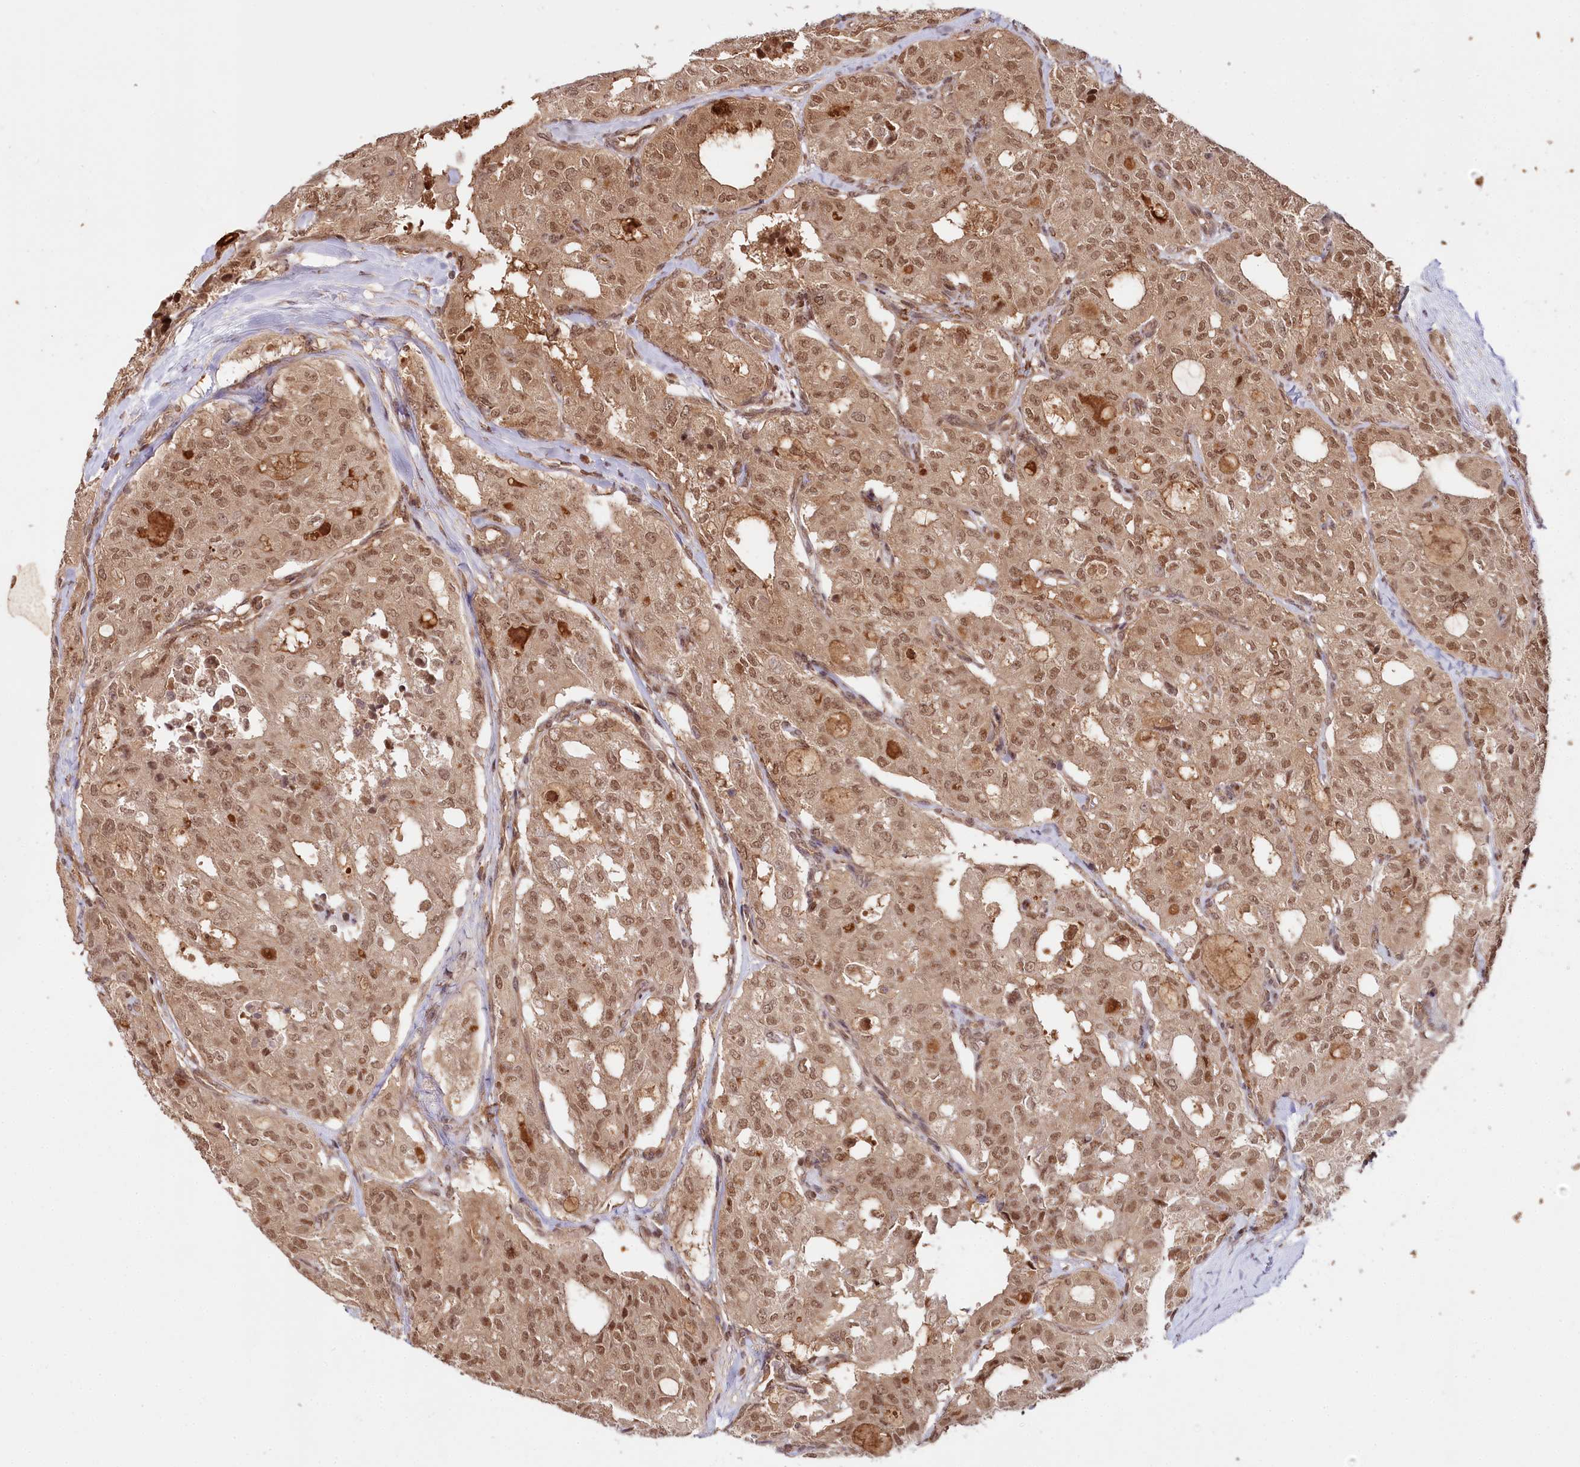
{"staining": {"intensity": "moderate", "quantity": ">75%", "location": "cytoplasmic/membranous,nuclear"}, "tissue": "thyroid cancer", "cell_type": "Tumor cells", "image_type": "cancer", "snomed": [{"axis": "morphology", "description": "Follicular adenoma carcinoma, NOS"}, {"axis": "topography", "description": "Thyroid gland"}], "caption": "Tumor cells demonstrate medium levels of moderate cytoplasmic/membranous and nuclear expression in approximately >75% of cells in thyroid follicular adenoma carcinoma.", "gene": "CCDC65", "patient": {"sex": "male", "age": 75}}